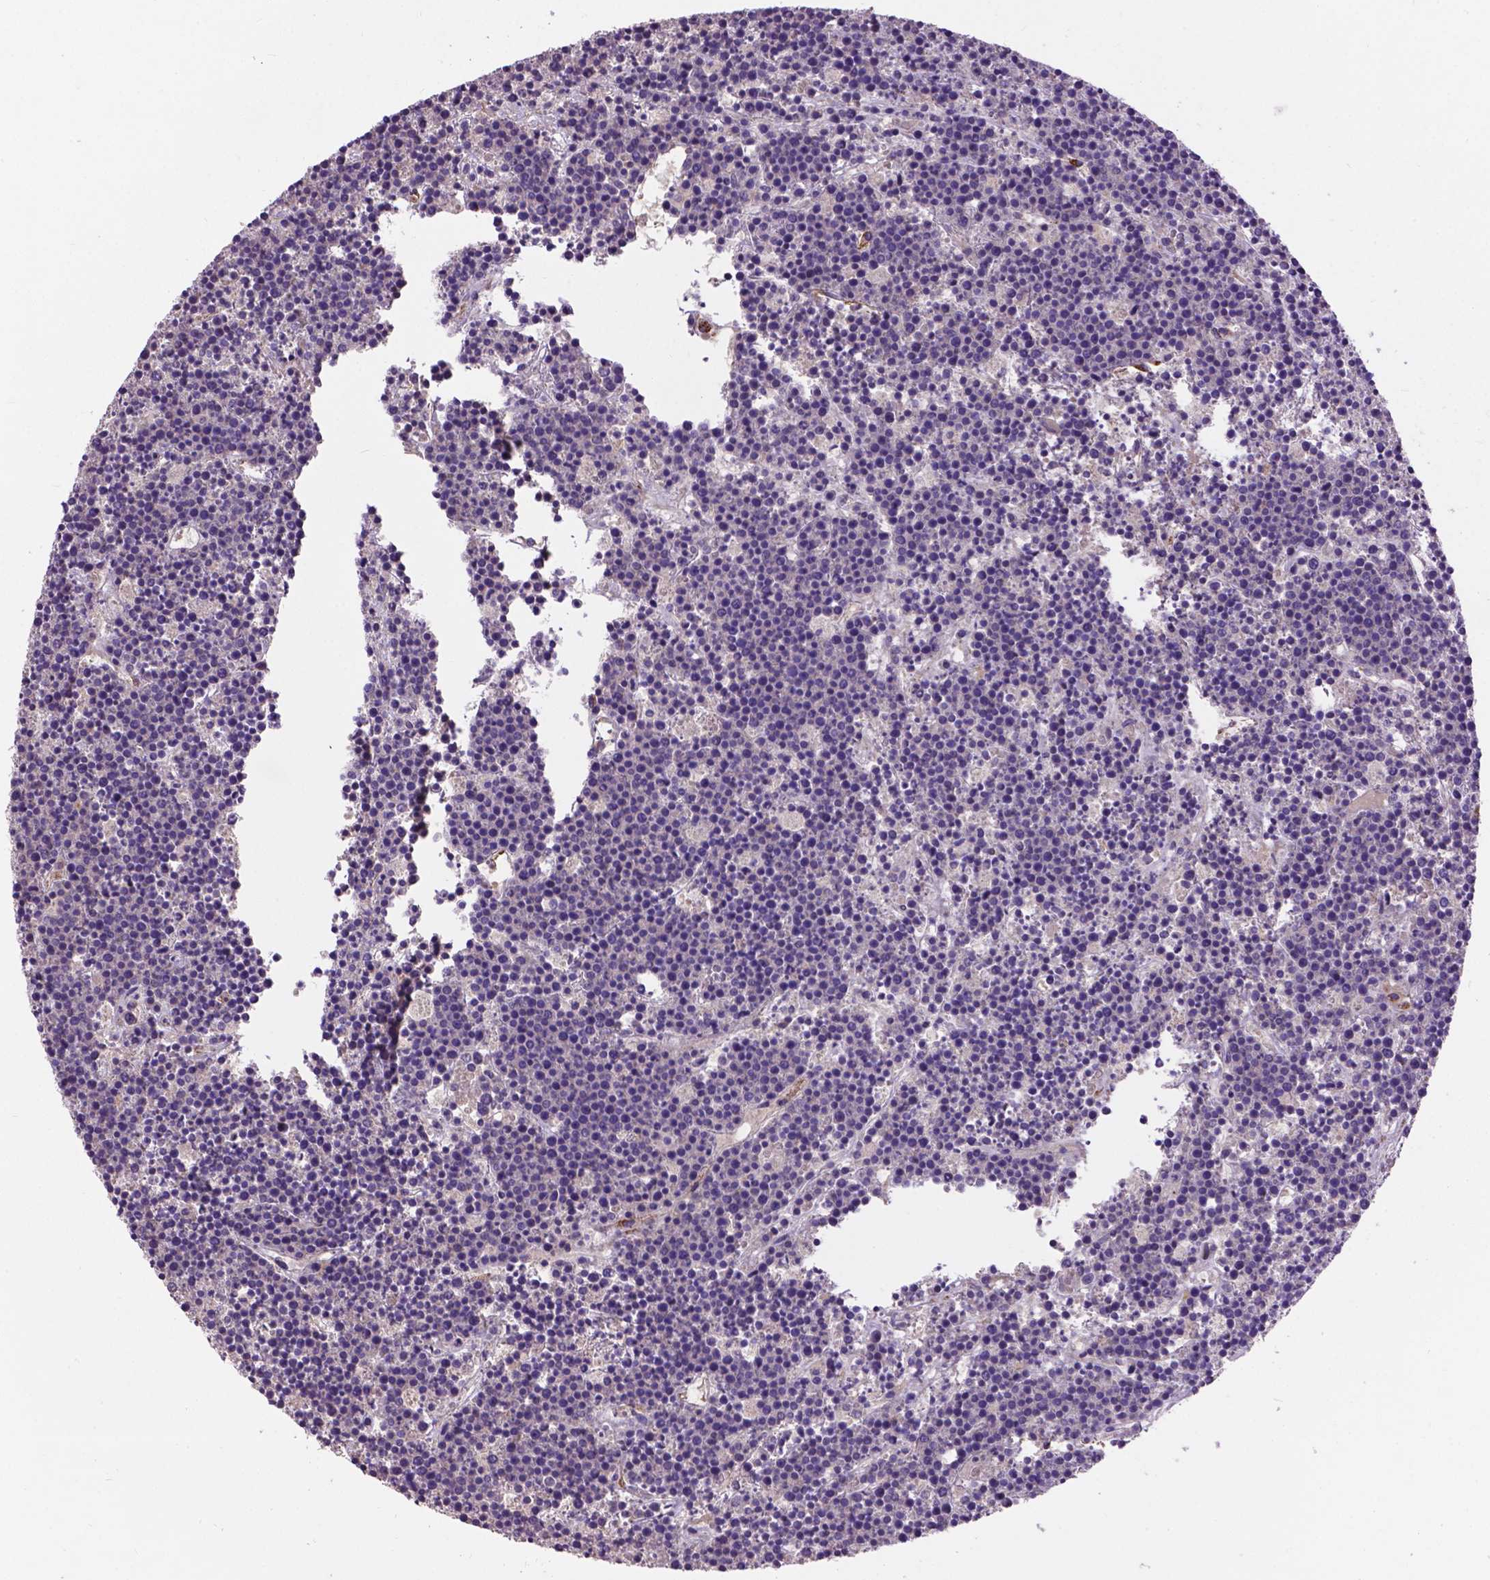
{"staining": {"intensity": "negative", "quantity": "none", "location": "none"}, "tissue": "lymphoma", "cell_type": "Tumor cells", "image_type": "cancer", "snomed": [{"axis": "morphology", "description": "Malignant lymphoma, non-Hodgkin's type, High grade"}, {"axis": "topography", "description": "Ovary"}], "caption": "The image demonstrates no significant expression in tumor cells of lymphoma.", "gene": "ZNF337", "patient": {"sex": "female", "age": 56}}